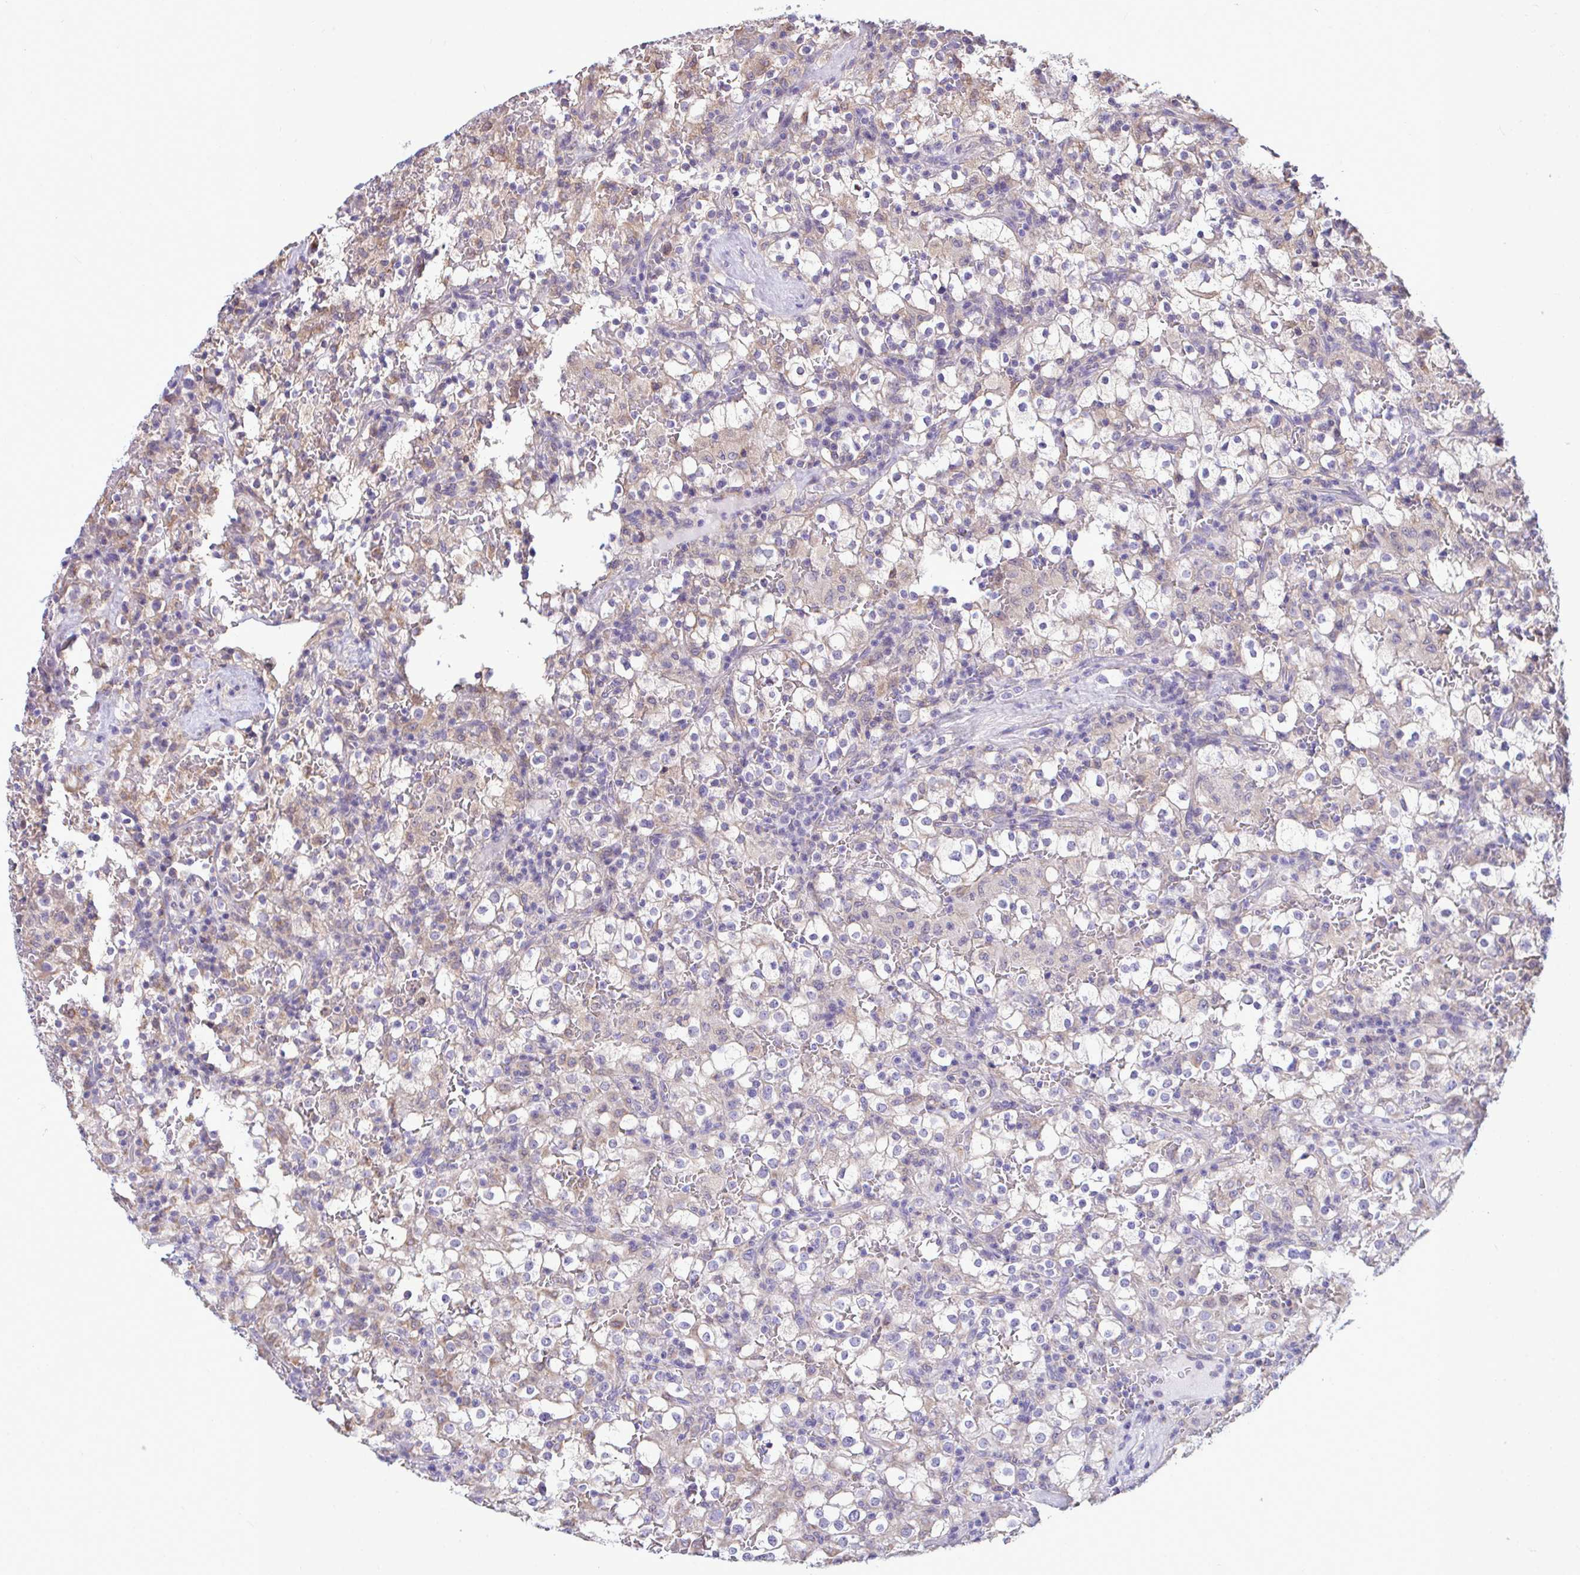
{"staining": {"intensity": "moderate", "quantity": "<25%", "location": "cytoplasmic/membranous"}, "tissue": "renal cancer", "cell_type": "Tumor cells", "image_type": "cancer", "snomed": [{"axis": "morphology", "description": "Adenocarcinoma, NOS"}, {"axis": "topography", "description": "Kidney"}], "caption": "A photomicrograph of renal adenocarcinoma stained for a protein shows moderate cytoplasmic/membranous brown staining in tumor cells.", "gene": "PIGK", "patient": {"sex": "female", "age": 74}}